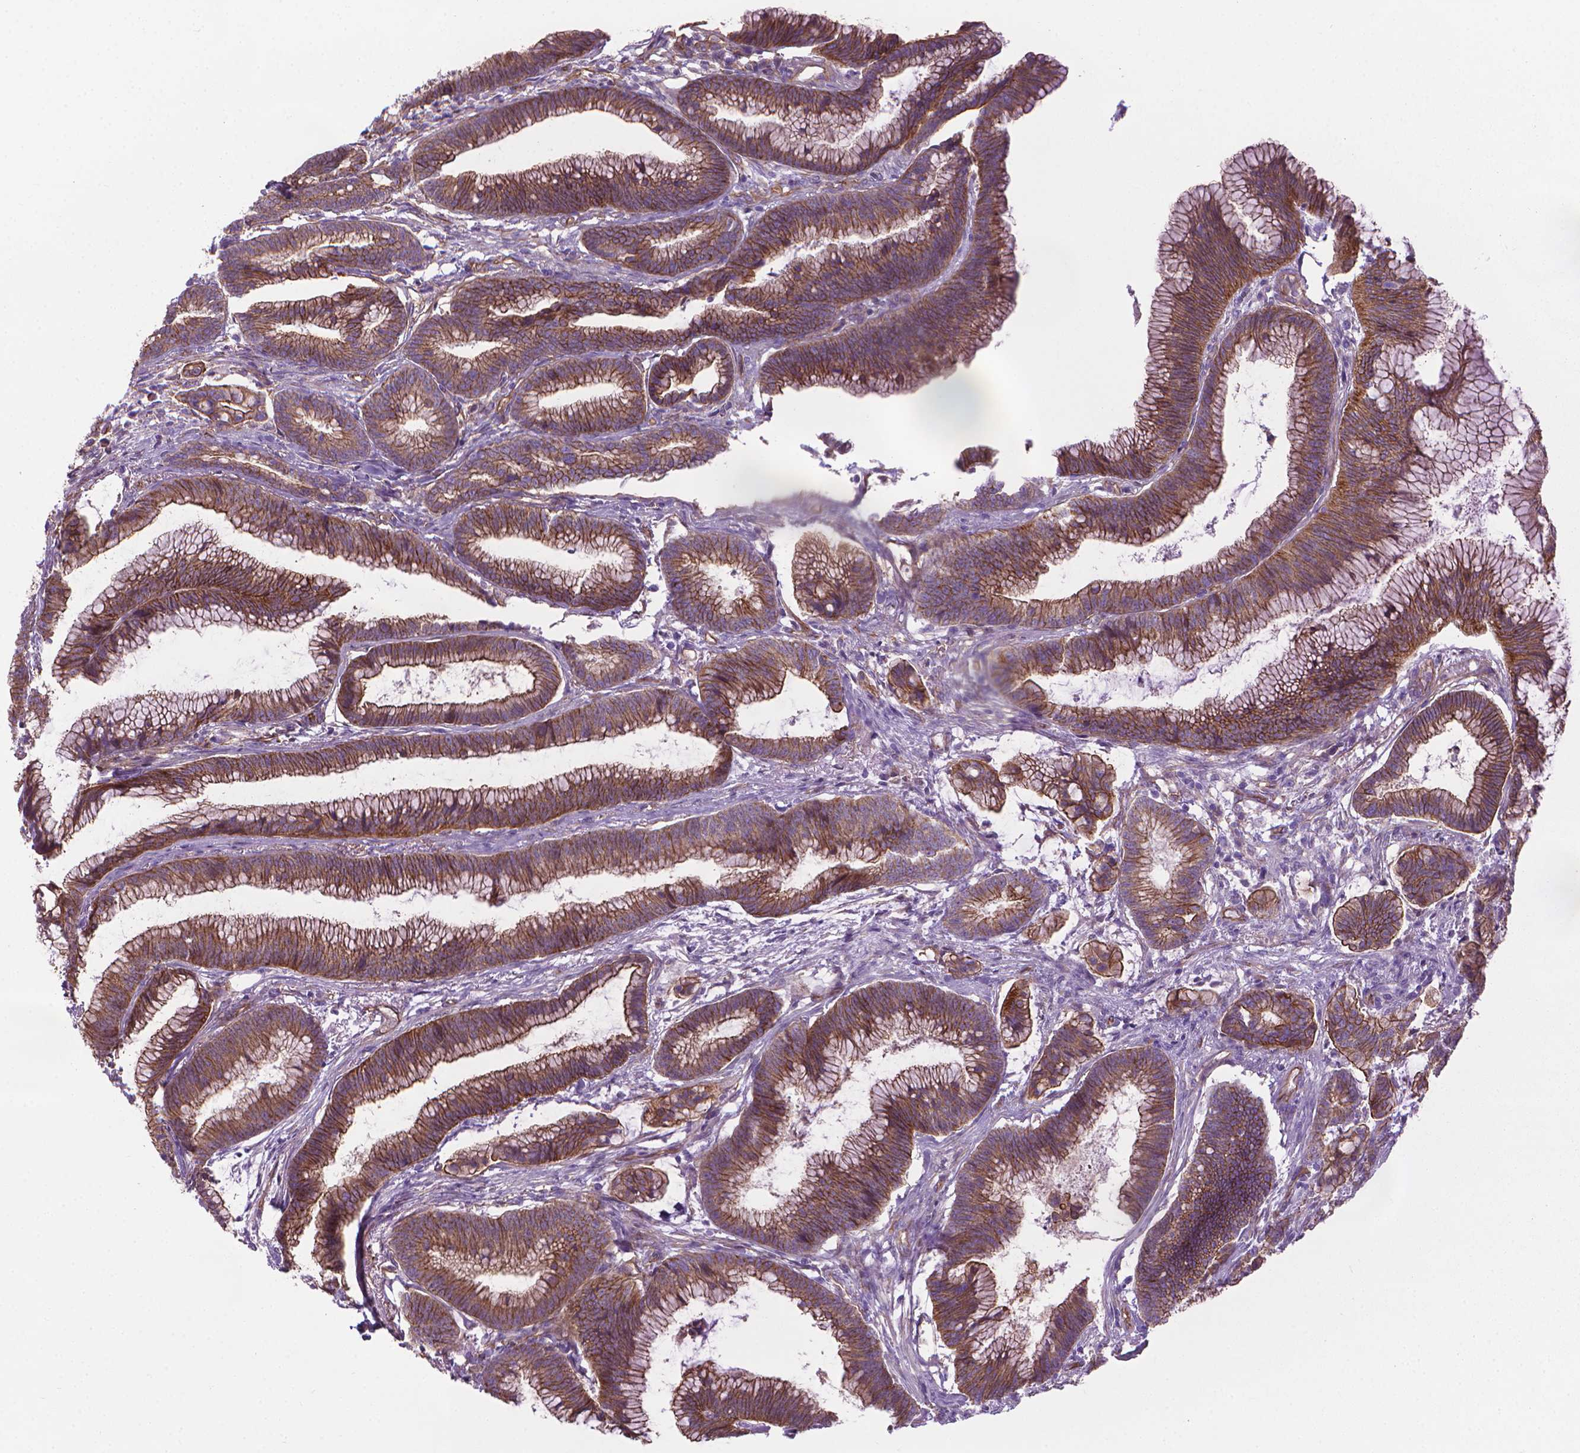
{"staining": {"intensity": "moderate", "quantity": ">75%", "location": "cytoplasmic/membranous"}, "tissue": "colorectal cancer", "cell_type": "Tumor cells", "image_type": "cancer", "snomed": [{"axis": "morphology", "description": "Adenocarcinoma, NOS"}, {"axis": "topography", "description": "Colon"}], "caption": "Approximately >75% of tumor cells in adenocarcinoma (colorectal) demonstrate moderate cytoplasmic/membranous protein staining as visualized by brown immunohistochemical staining.", "gene": "TENT5A", "patient": {"sex": "female", "age": 78}}